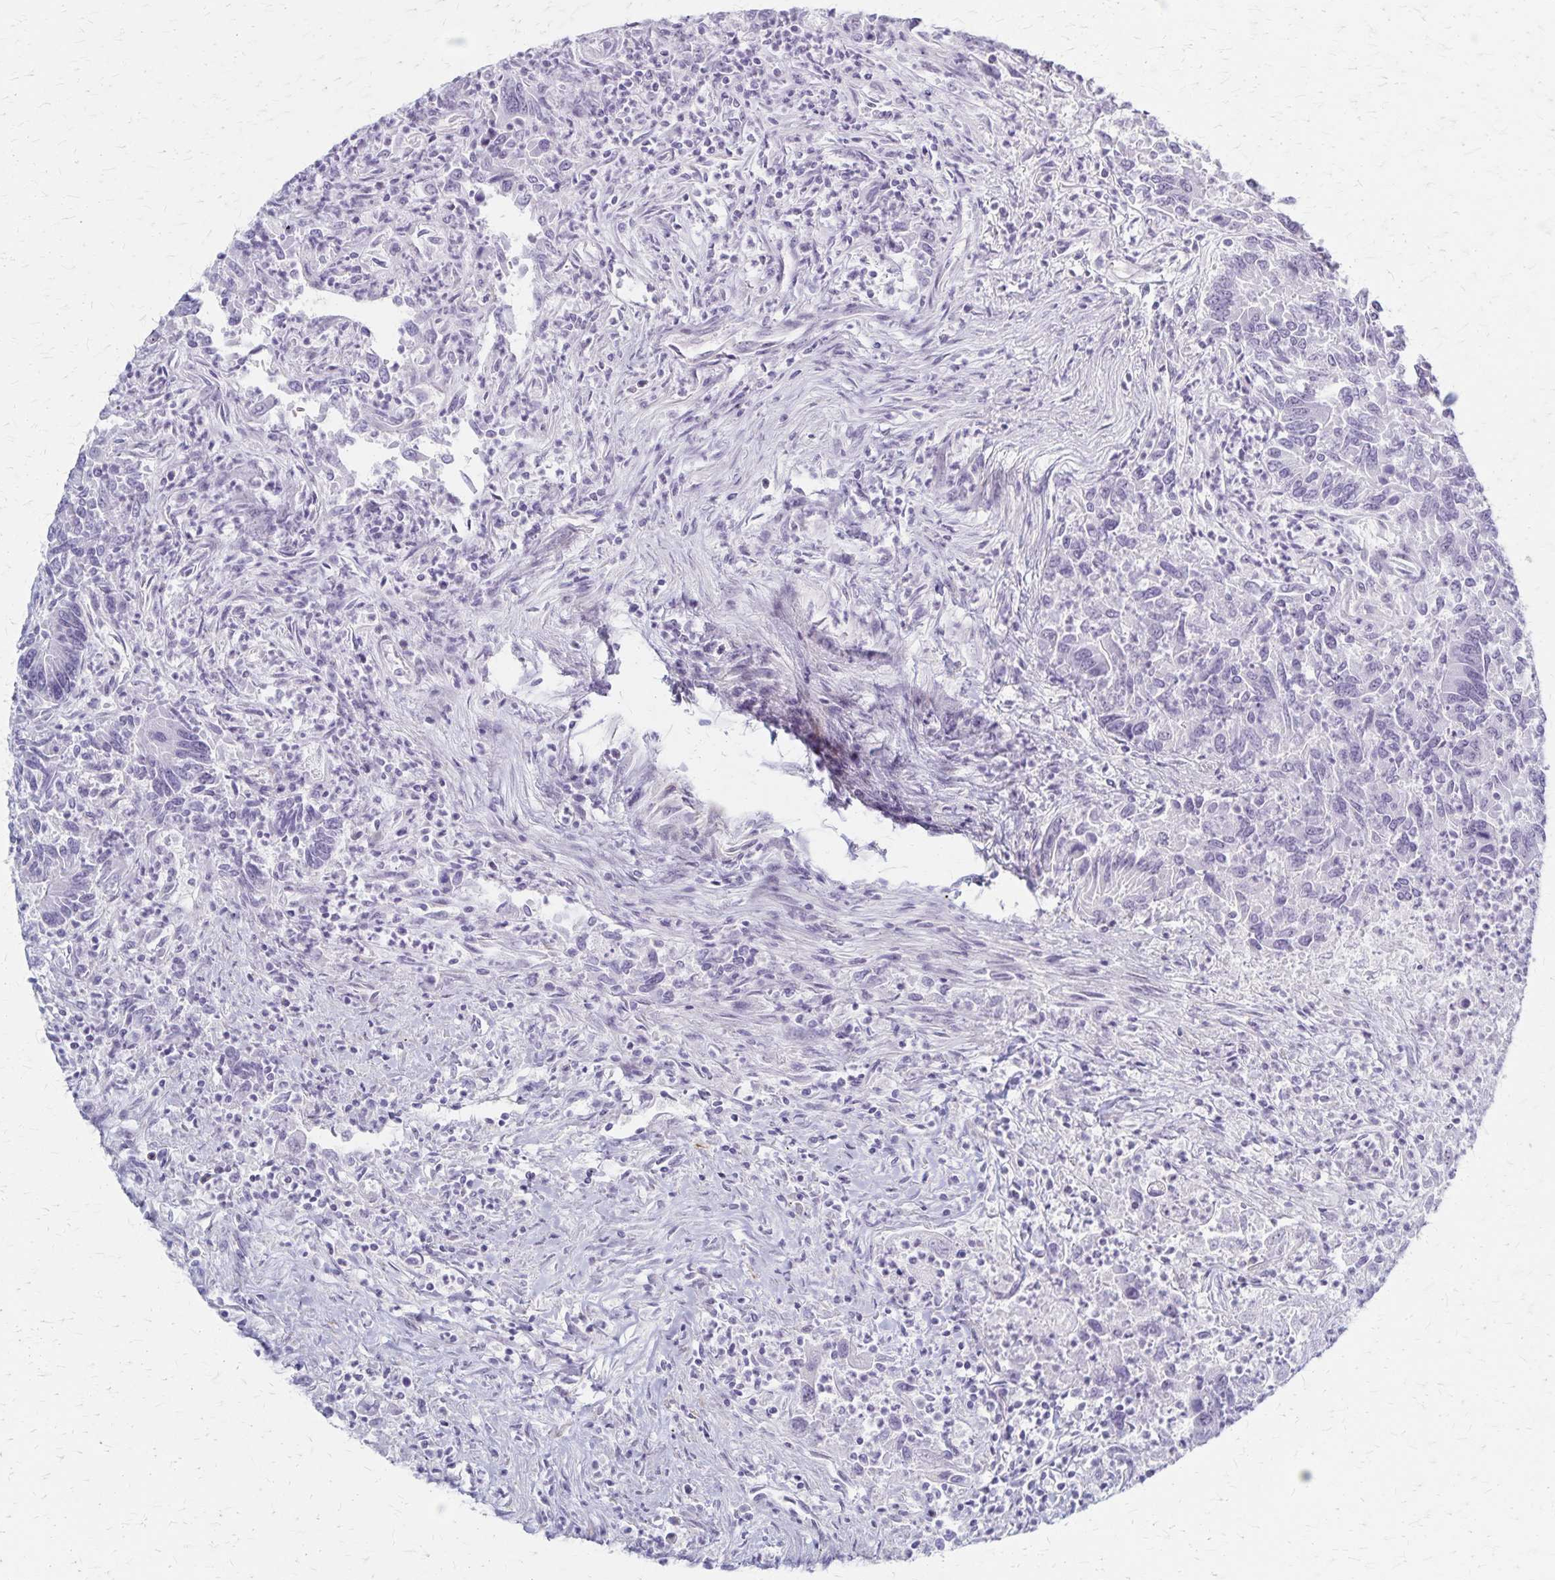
{"staining": {"intensity": "negative", "quantity": "none", "location": "none"}, "tissue": "colorectal cancer", "cell_type": "Tumor cells", "image_type": "cancer", "snomed": [{"axis": "morphology", "description": "Adenocarcinoma, NOS"}, {"axis": "topography", "description": "Colon"}], "caption": "Protein analysis of colorectal cancer shows no significant staining in tumor cells. (Stains: DAB immunohistochemistry (IHC) with hematoxylin counter stain, Microscopy: brightfield microscopy at high magnification).", "gene": "DLK2", "patient": {"sex": "female", "age": 67}}